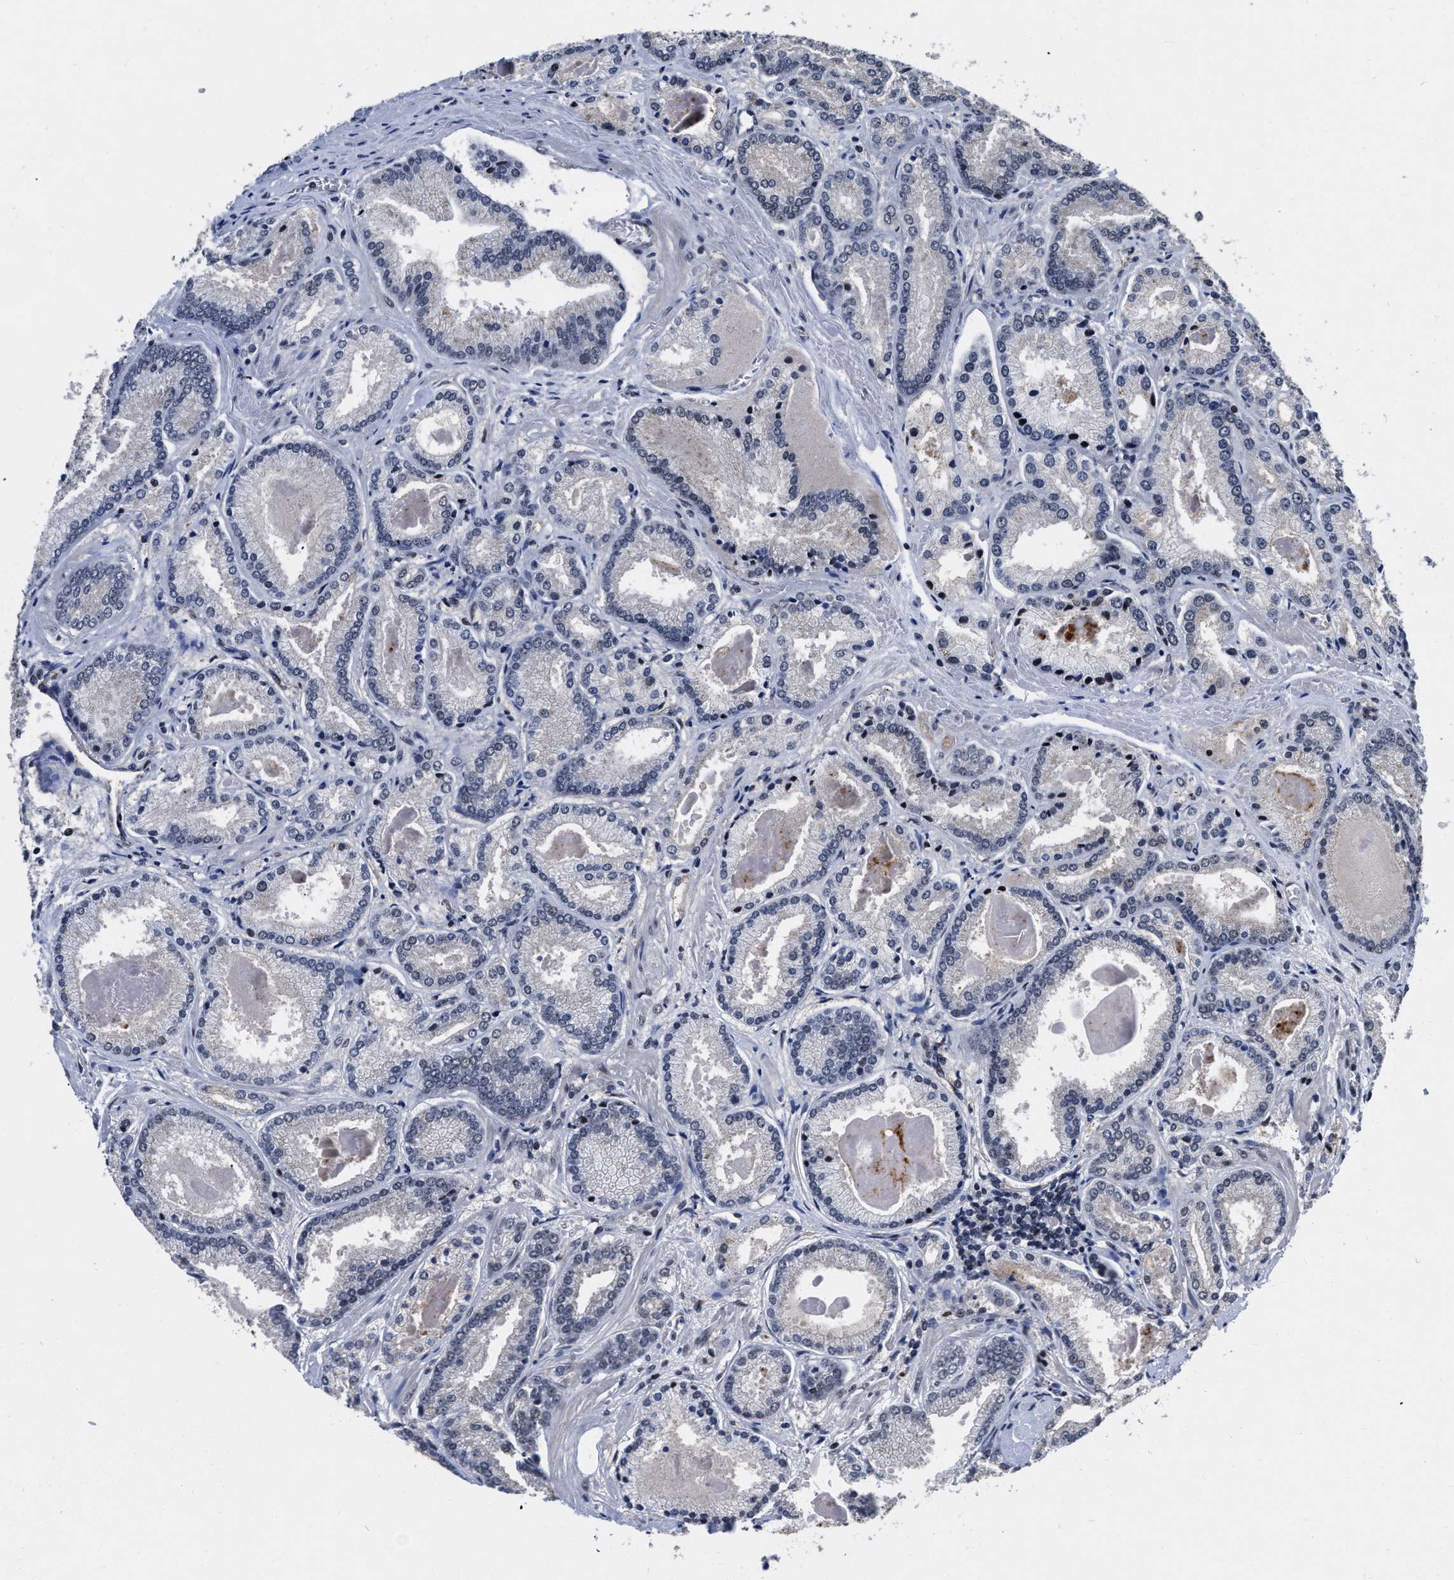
{"staining": {"intensity": "weak", "quantity": "<25%", "location": "nuclear"}, "tissue": "prostate cancer", "cell_type": "Tumor cells", "image_type": "cancer", "snomed": [{"axis": "morphology", "description": "Adenocarcinoma, Low grade"}, {"axis": "topography", "description": "Prostate"}], "caption": "A histopathology image of human adenocarcinoma (low-grade) (prostate) is negative for staining in tumor cells. Brightfield microscopy of immunohistochemistry stained with DAB (brown) and hematoxylin (blue), captured at high magnification.", "gene": "CCNE1", "patient": {"sex": "male", "age": 59}}